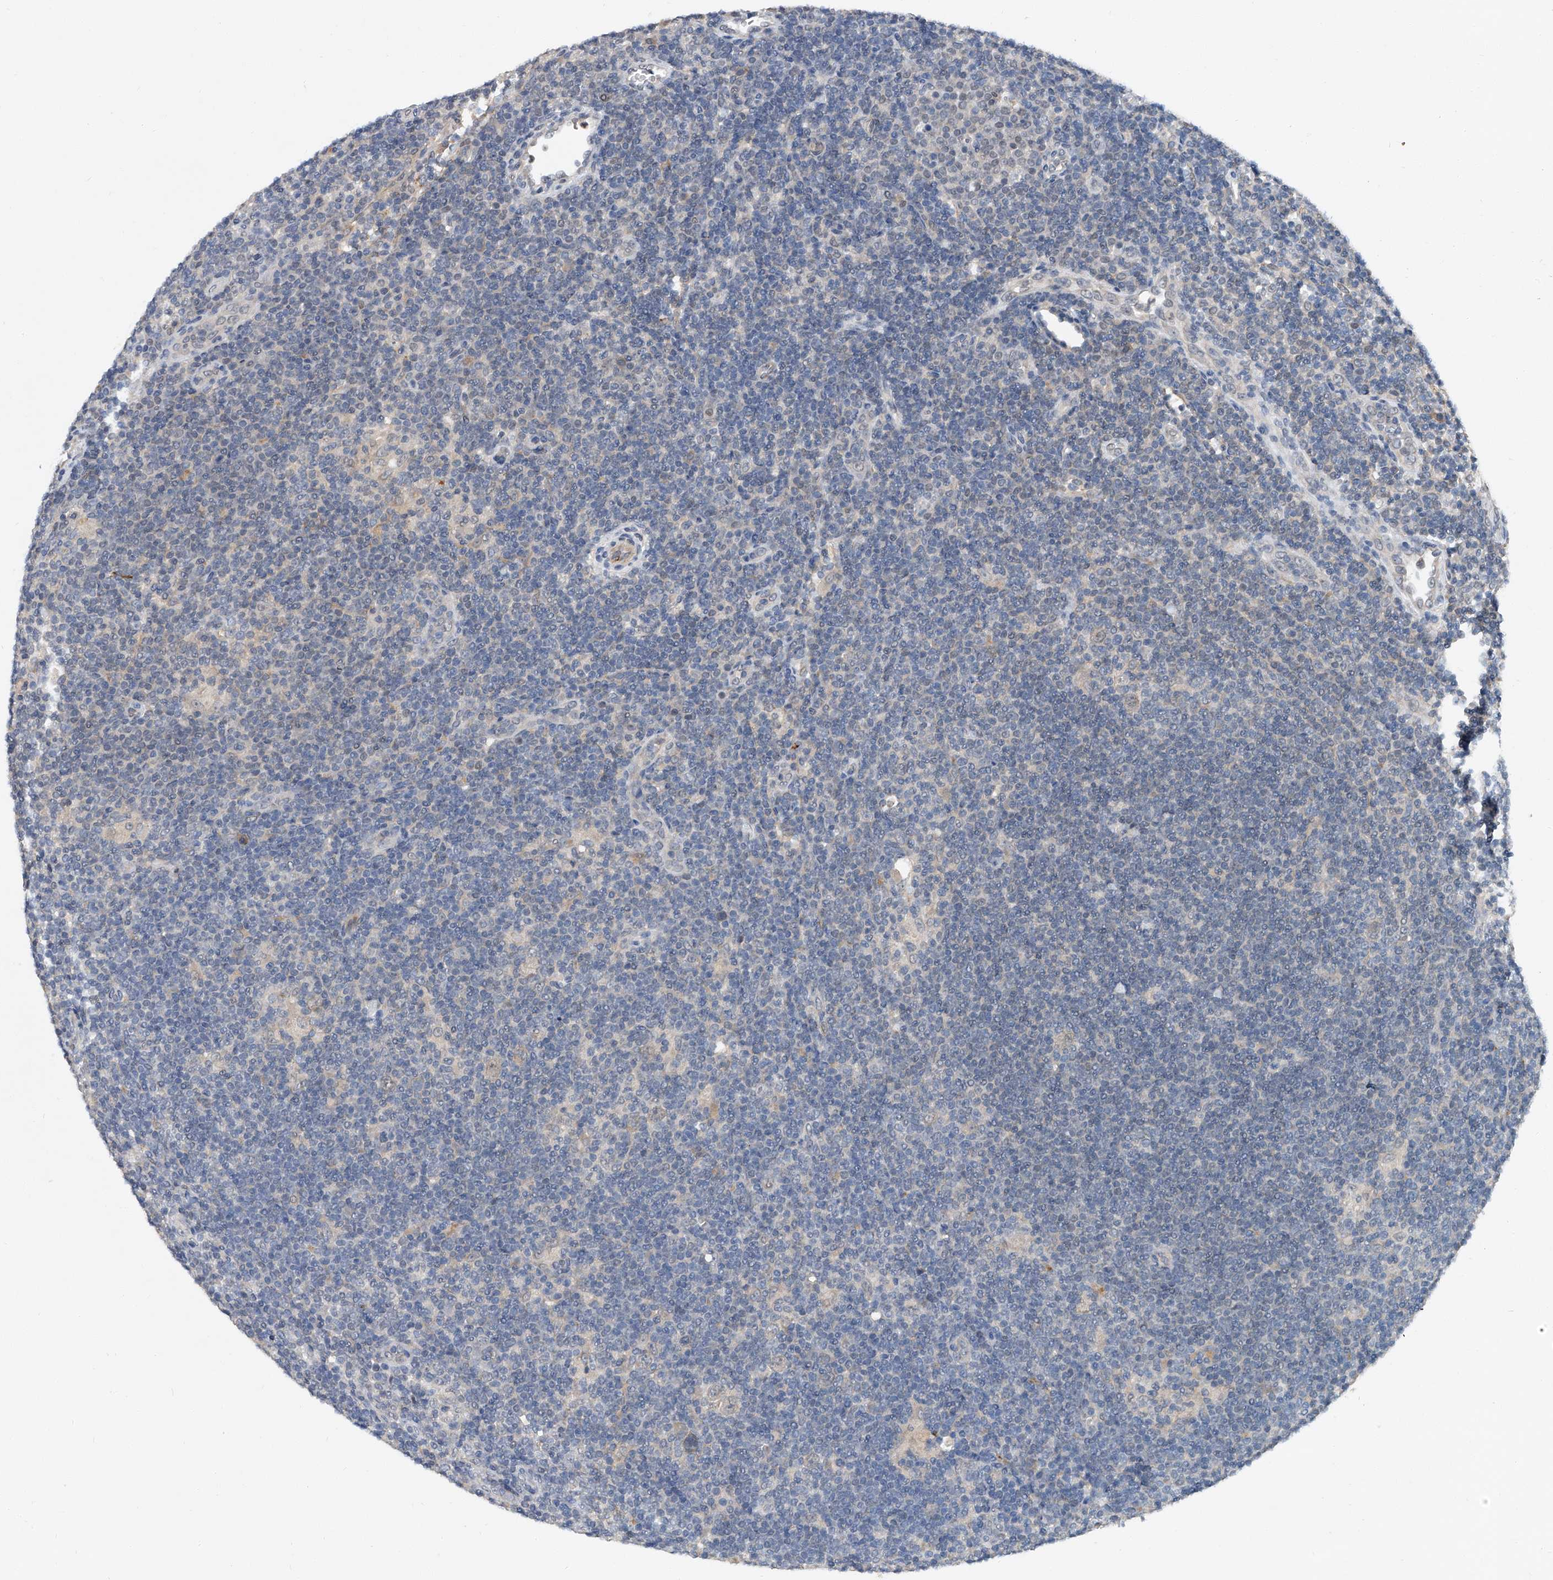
{"staining": {"intensity": "negative", "quantity": "none", "location": "none"}, "tissue": "lymphoma", "cell_type": "Tumor cells", "image_type": "cancer", "snomed": [{"axis": "morphology", "description": "Hodgkin's disease, NOS"}, {"axis": "topography", "description": "Lymph node"}], "caption": "Tumor cells are negative for brown protein staining in lymphoma.", "gene": "JAG2", "patient": {"sex": "female", "age": 57}}